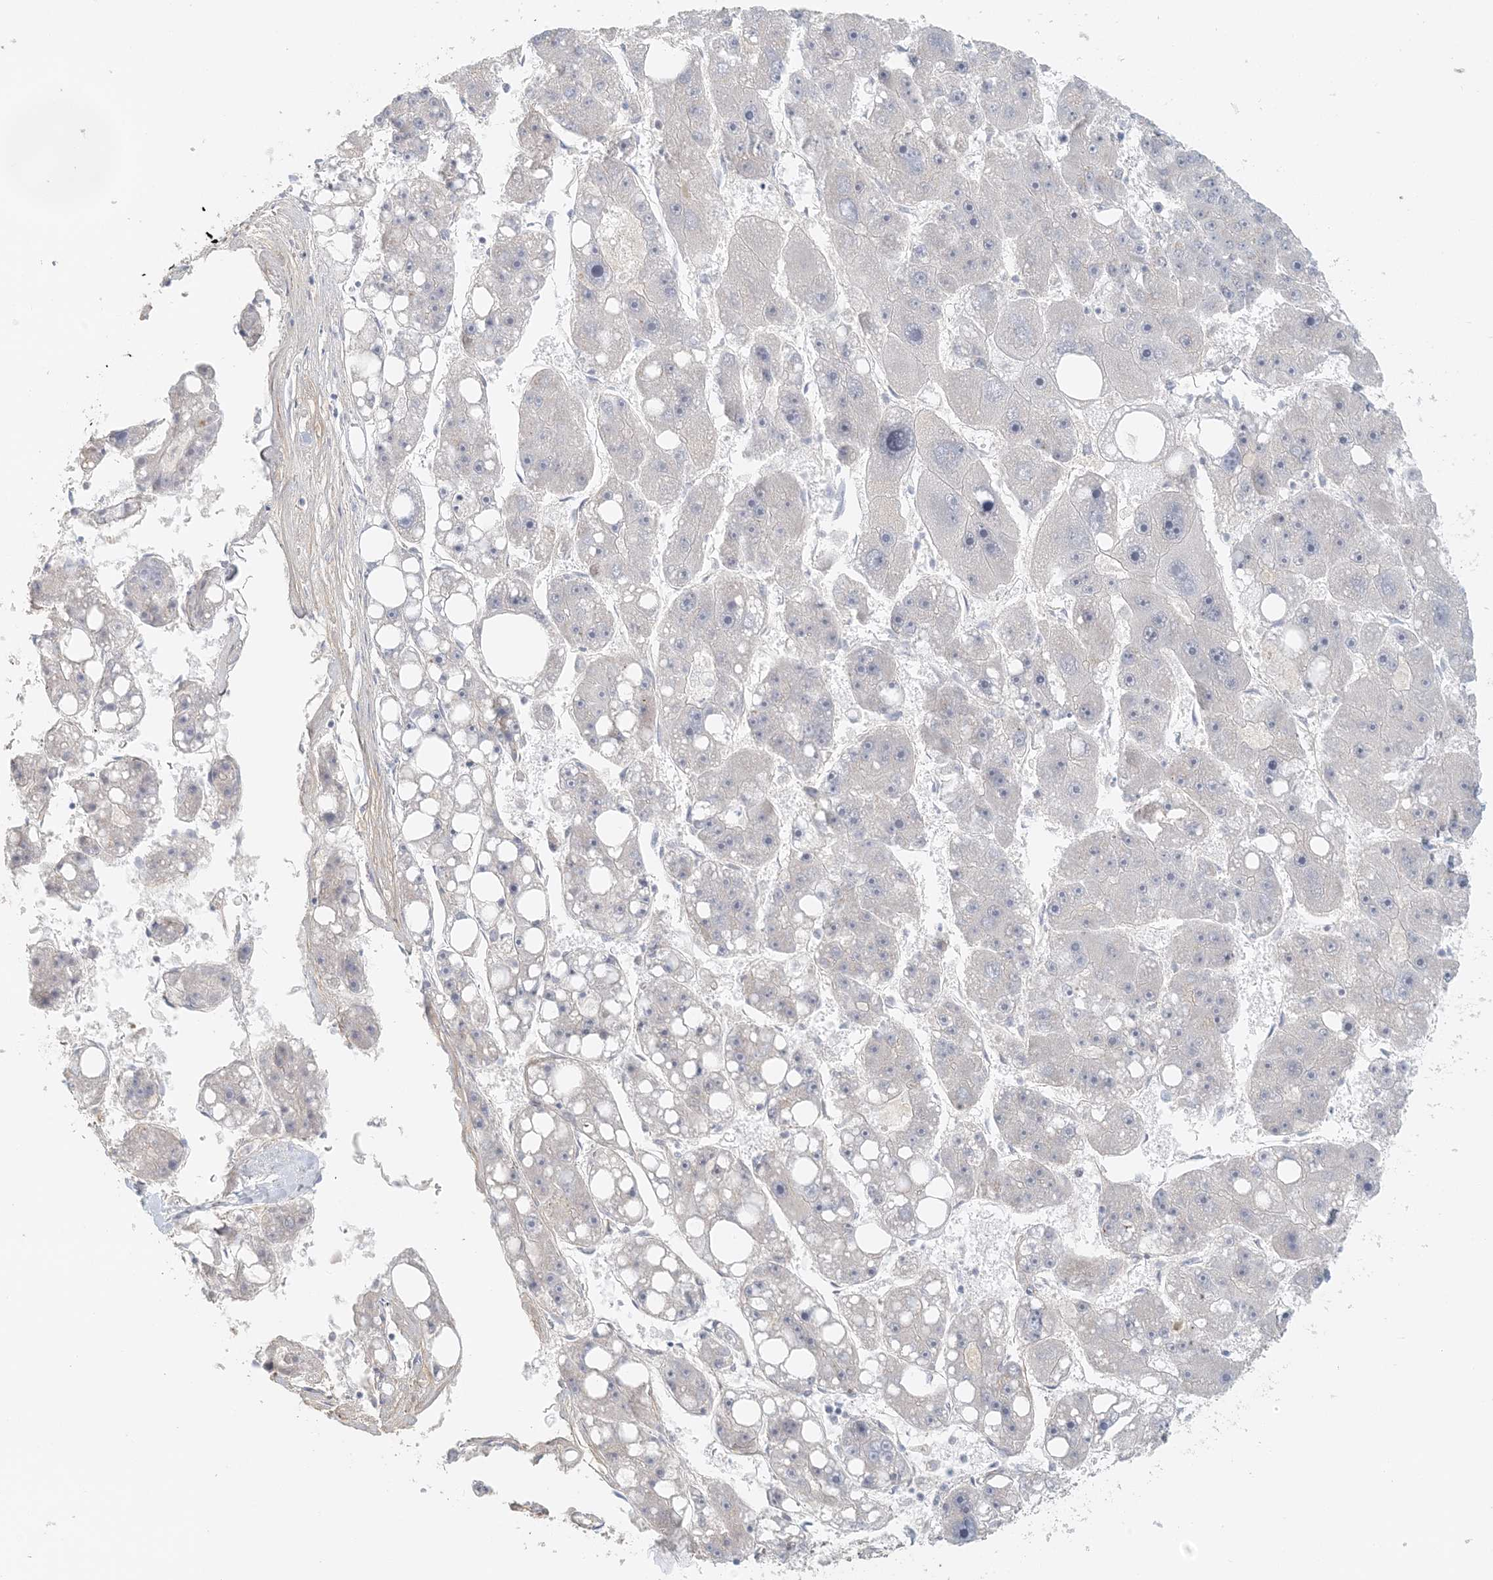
{"staining": {"intensity": "negative", "quantity": "none", "location": "none"}, "tissue": "liver cancer", "cell_type": "Tumor cells", "image_type": "cancer", "snomed": [{"axis": "morphology", "description": "Carcinoma, Hepatocellular, NOS"}, {"axis": "topography", "description": "Liver"}], "caption": "The micrograph demonstrates no staining of tumor cells in liver cancer (hepatocellular carcinoma).", "gene": "ZCCHC4", "patient": {"sex": "female", "age": 61}}